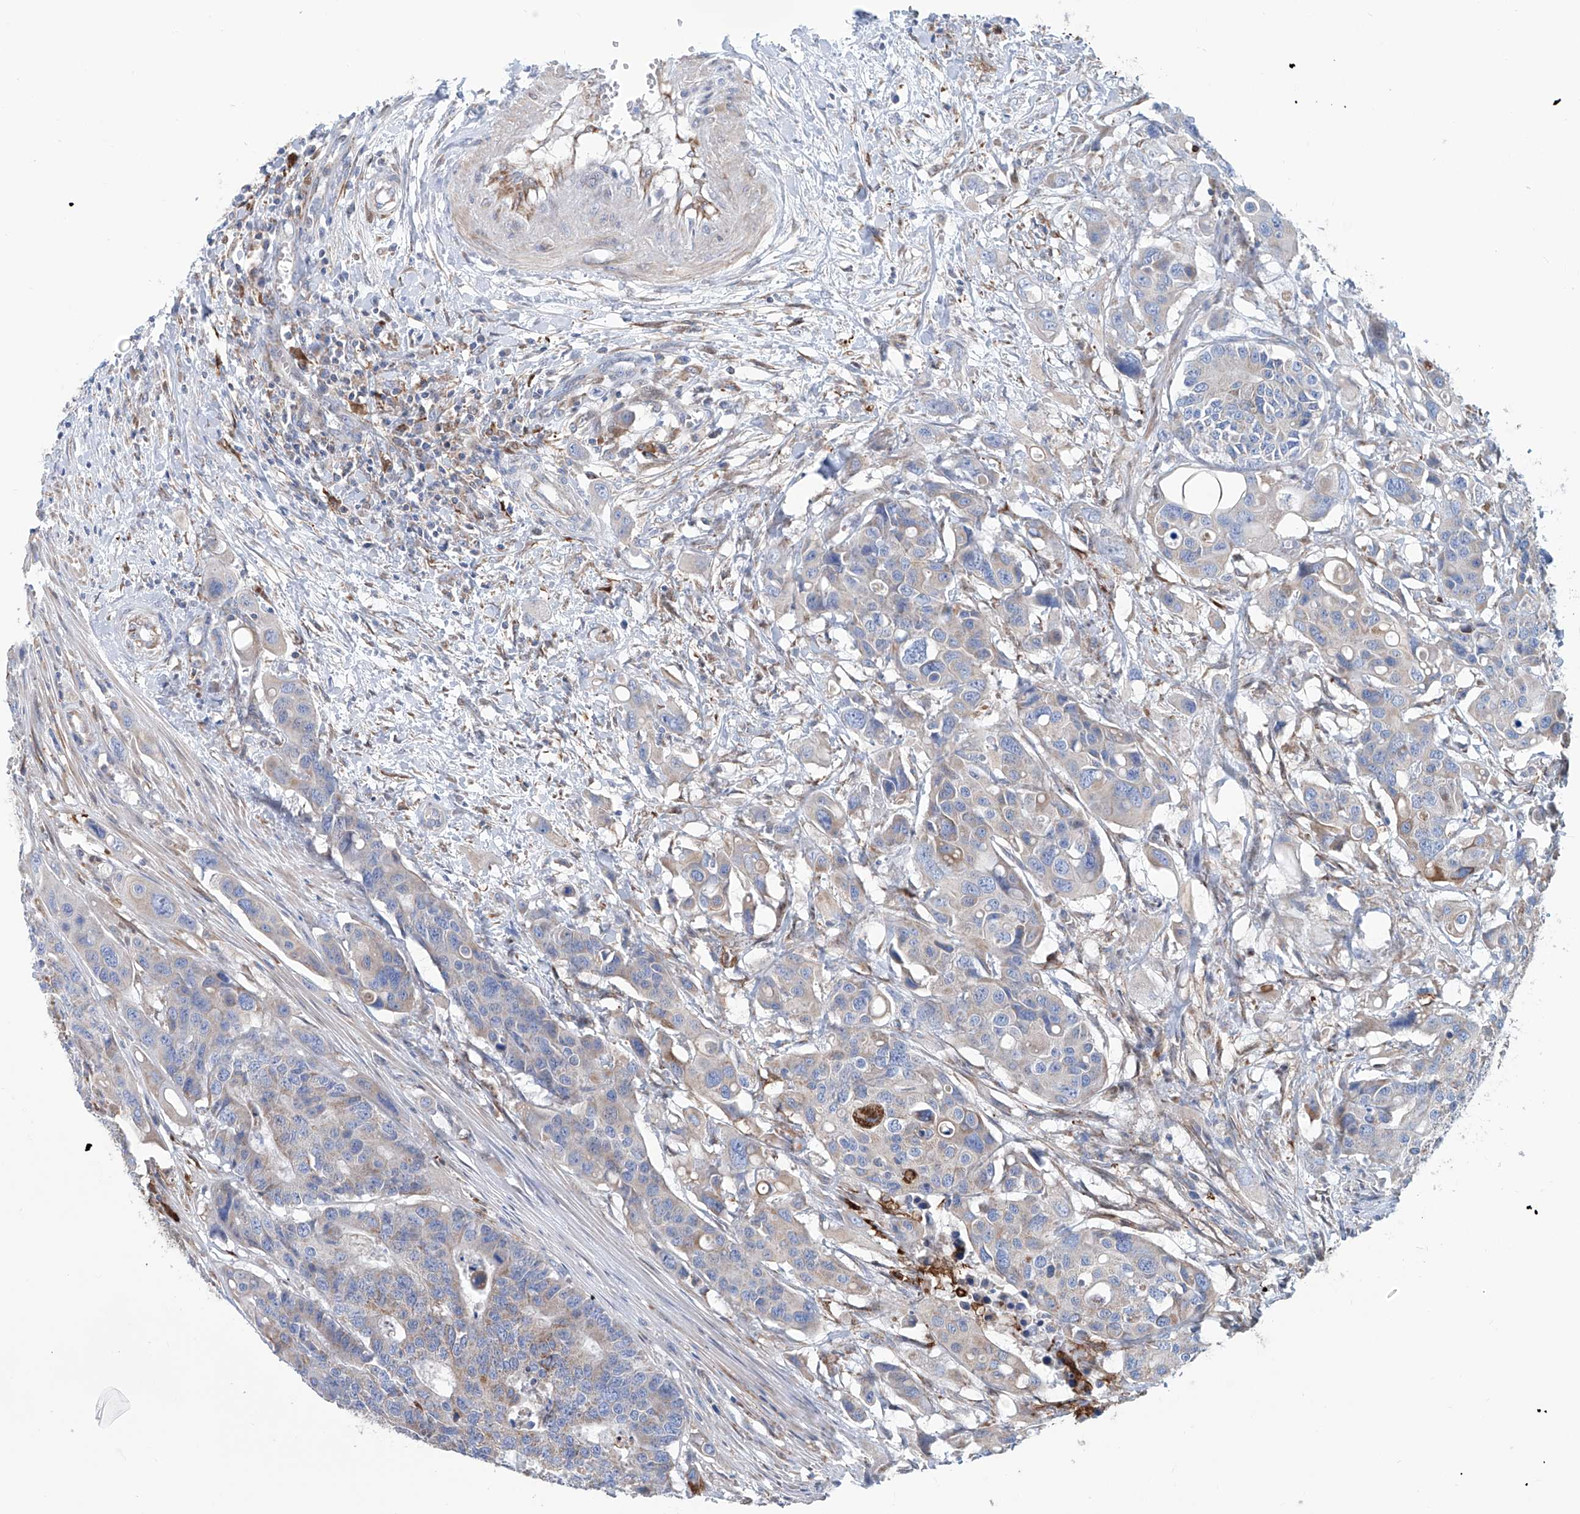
{"staining": {"intensity": "moderate", "quantity": "25%-75%", "location": "cytoplasmic/membranous"}, "tissue": "colorectal cancer", "cell_type": "Tumor cells", "image_type": "cancer", "snomed": [{"axis": "morphology", "description": "Adenocarcinoma, NOS"}, {"axis": "topography", "description": "Colon"}], "caption": "Tumor cells reveal moderate cytoplasmic/membranous expression in approximately 25%-75% of cells in colorectal cancer (adenocarcinoma). (brown staining indicates protein expression, while blue staining denotes nuclei).", "gene": "ALDH6A1", "patient": {"sex": "male", "age": 77}}